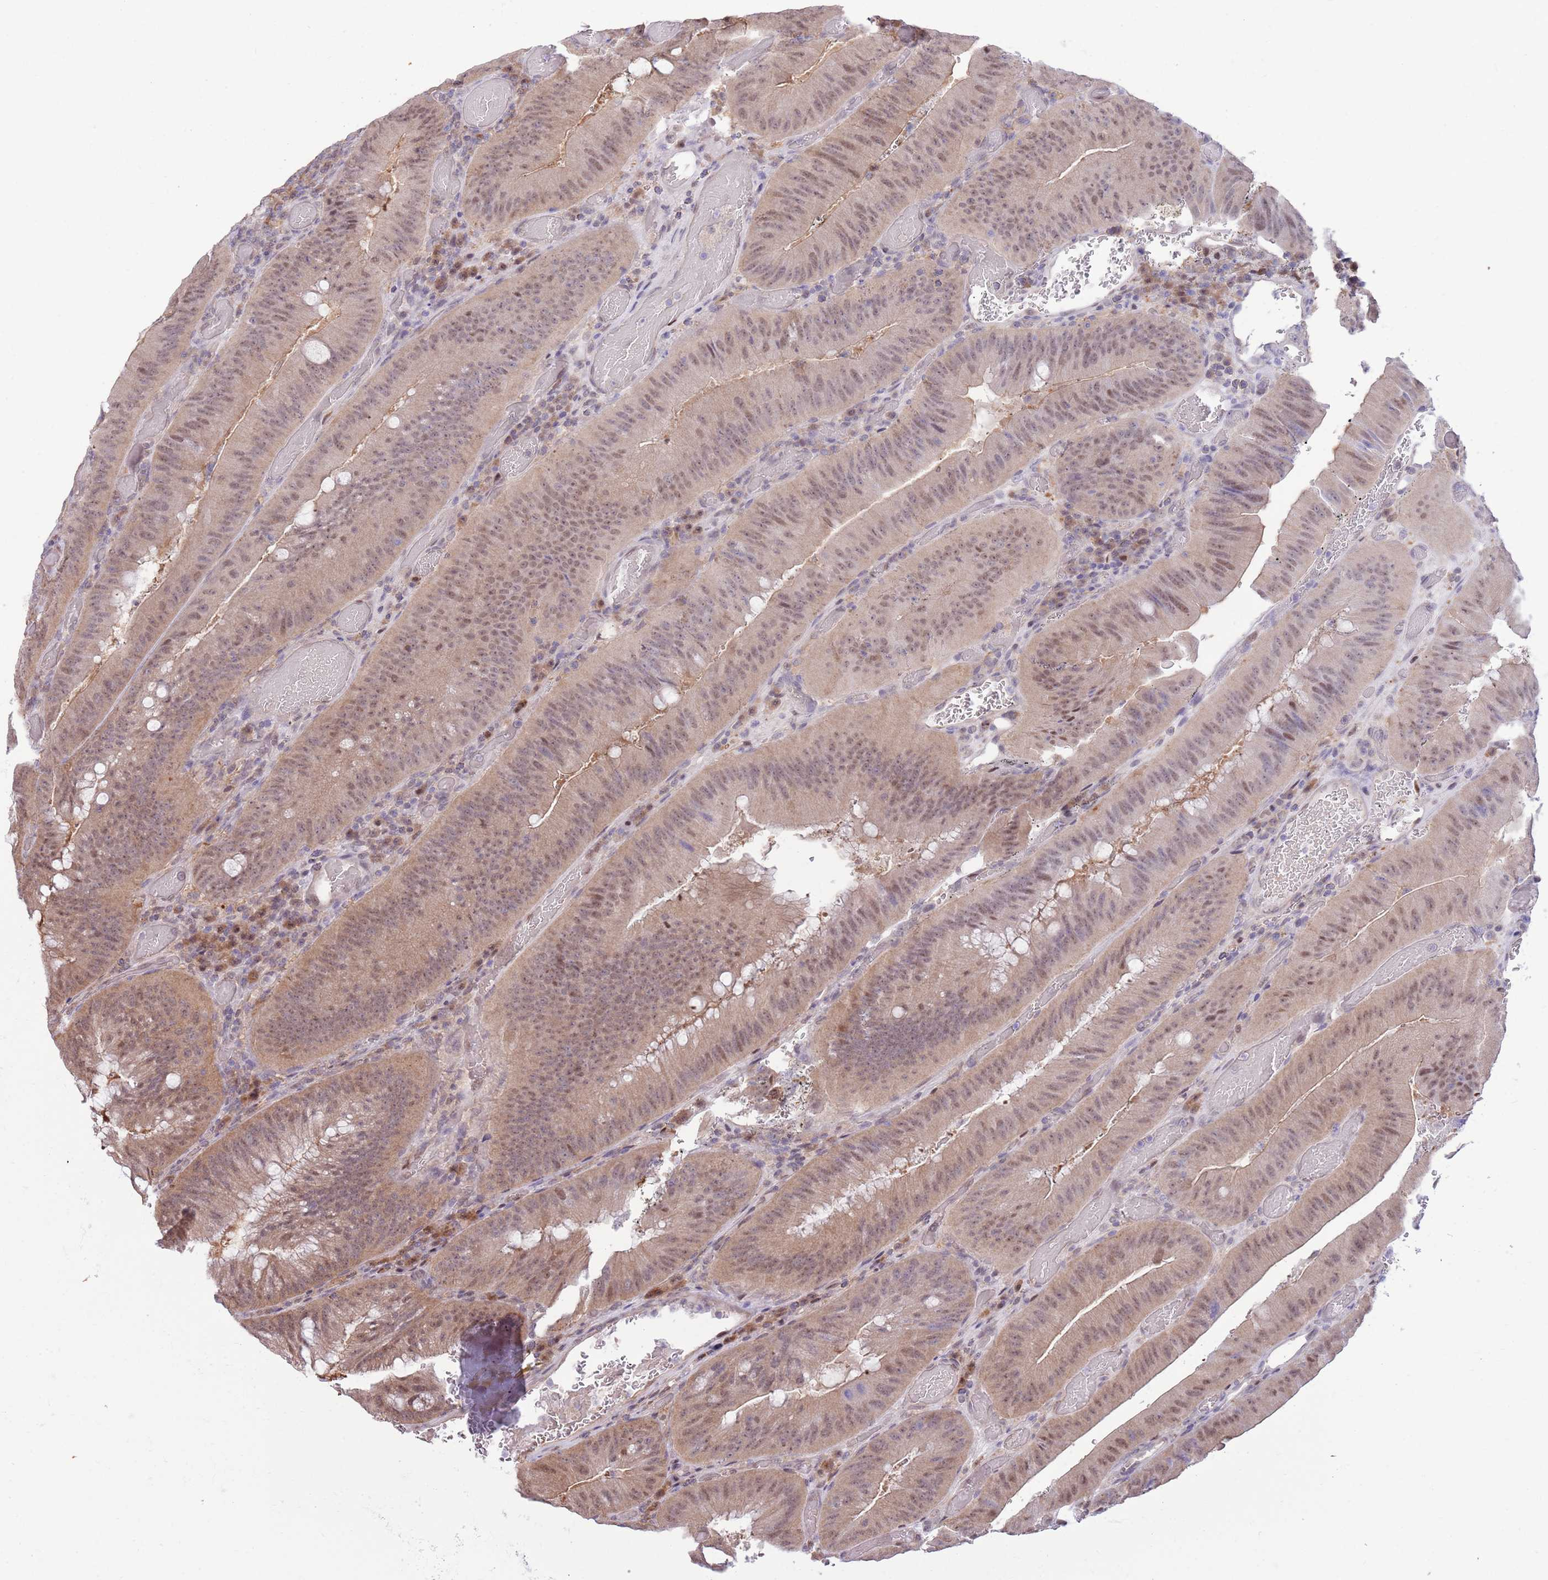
{"staining": {"intensity": "weak", "quantity": ">75%", "location": "cytoplasmic/membranous,nuclear"}, "tissue": "colorectal cancer", "cell_type": "Tumor cells", "image_type": "cancer", "snomed": [{"axis": "morphology", "description": "Adenocarcinoma, NOS"}, {"axis": "topography", "description": "Colon"}], "caption": "The histopathology image displays immunohistochemical staining of colorectal cancer. There is weak cytoplasmic/membranous and nuclear staining is seen in about >75% of tumor cells. The staining was performed using DAB to visualize the protein expression in brown, while the nuclei were stained in blue with hematoxylin (Magnification: 20x).", "gene": "NSFL1C", "patient": {"sex": "female", "age": 43}}